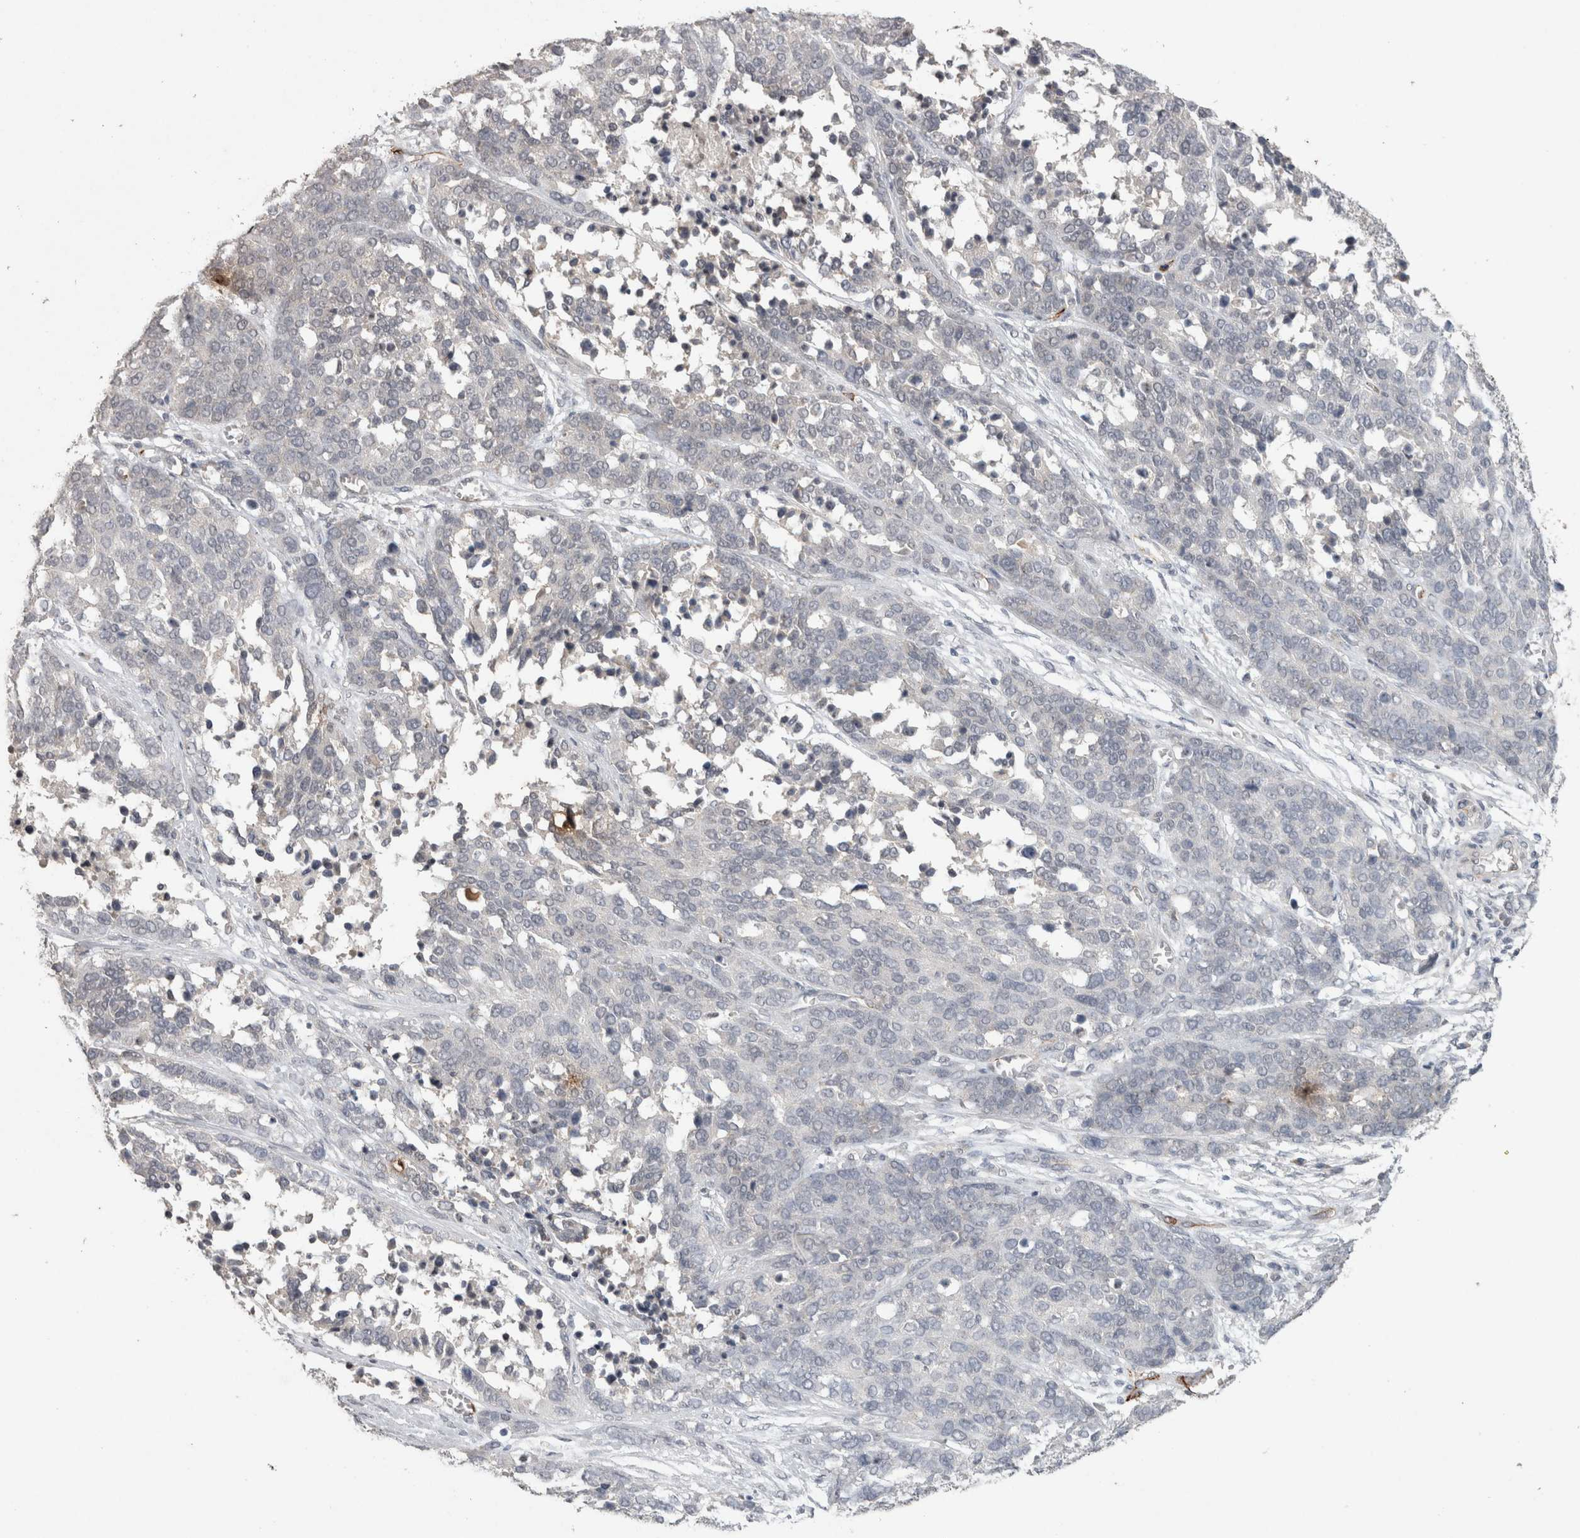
{"staining": {"intensity": "negative", "quantity": "none", "location": "none"}, "tissue": "ovarian cancer", "cell_type": "Tumor cells", "image_type": "cancer", "snomed": [{"axis": "morphology", "description": "Cystadenocarcinoma, serous, NOS"}, {"axis": "topography", "description": "Ovary"}], "caption": "Image shows no protein expression in tumor cells of ovarian cancer (serous cystadenocarcinoma) tissue.", "gene": "CDH13", "patient": {"sex": "female", "age": 44}}